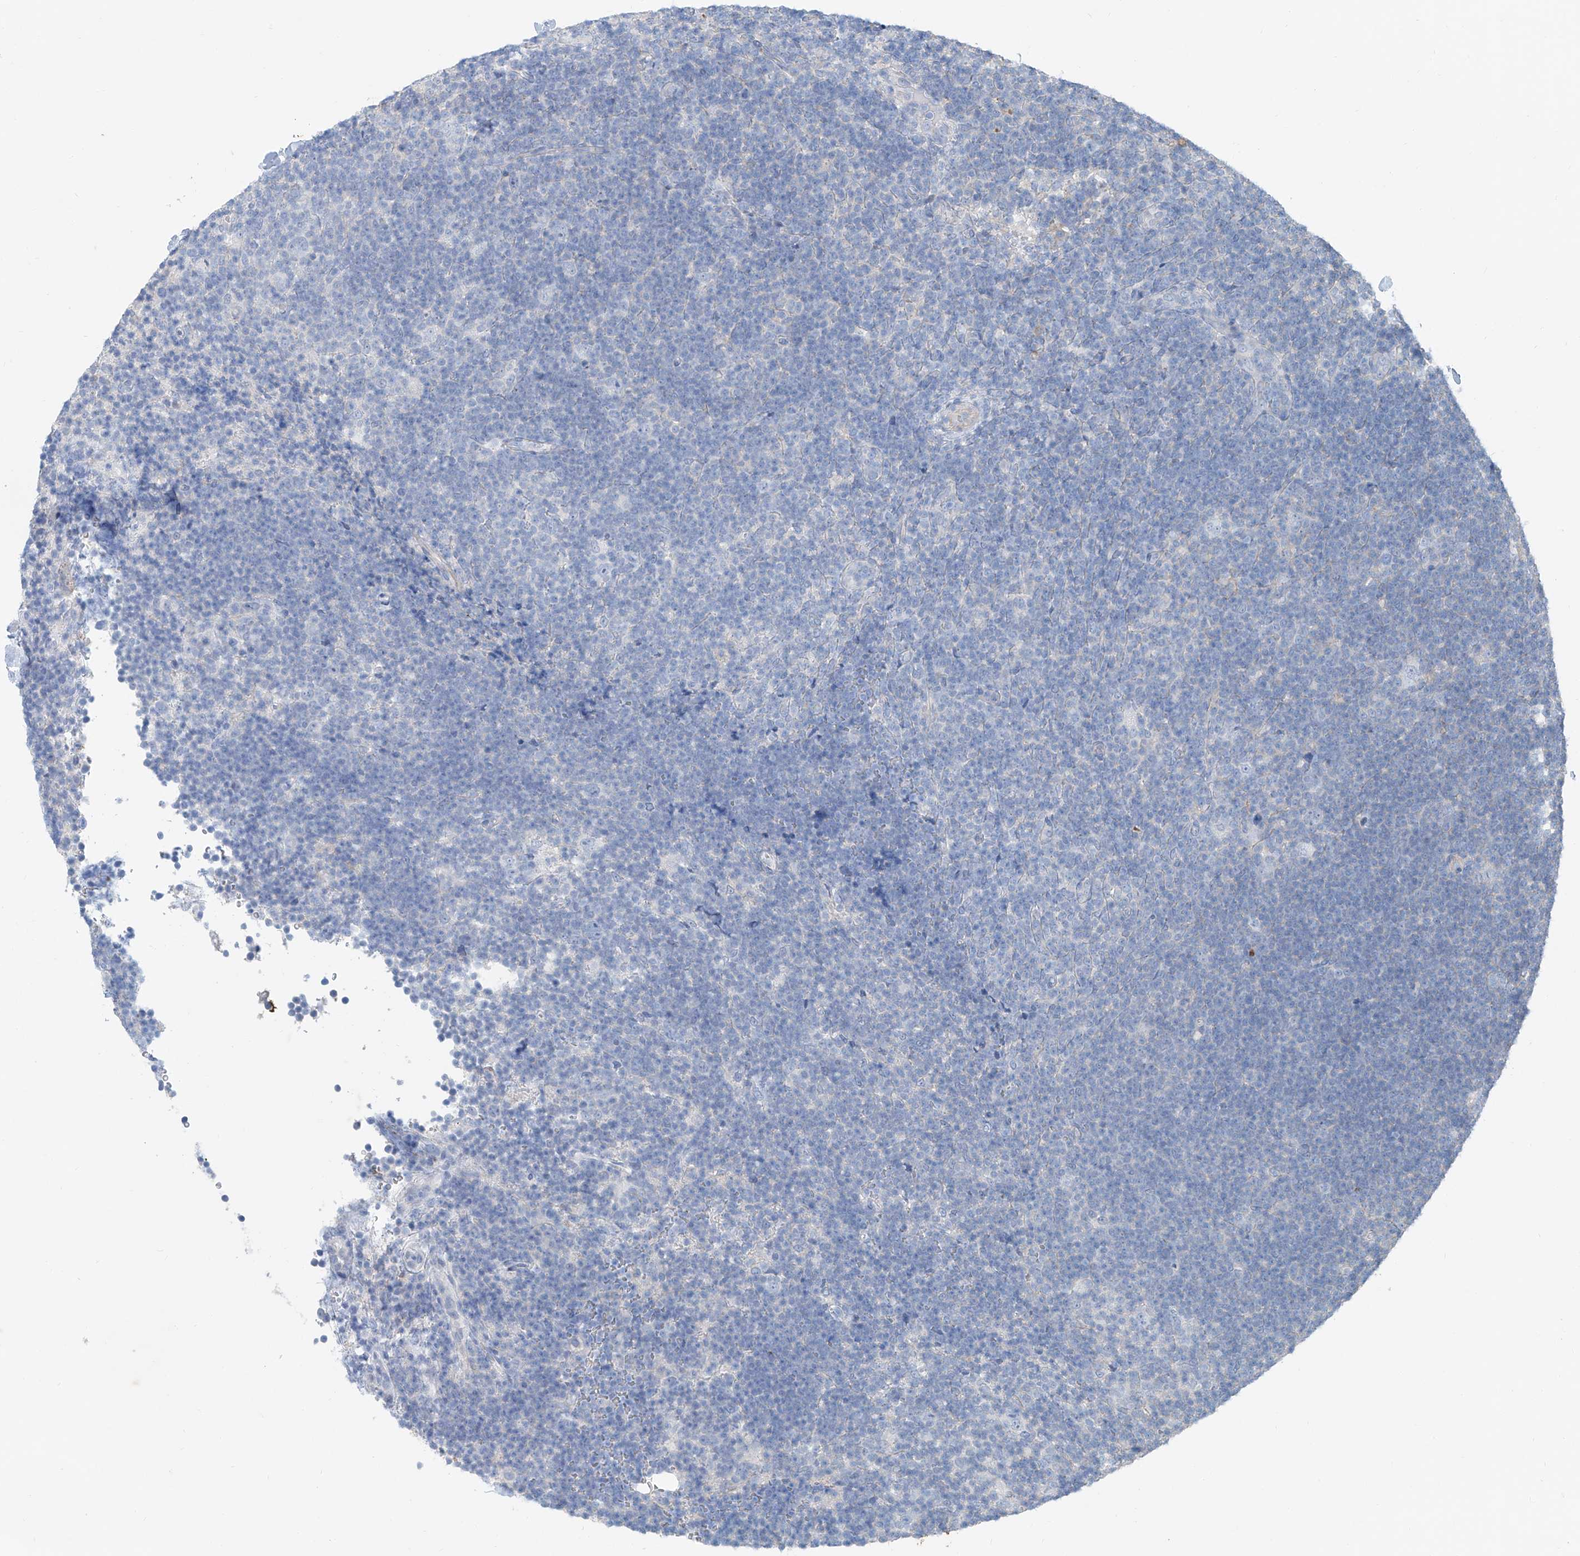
{"staining": {"intensity": "negative", "quantity": "none", "location": "none"}, "tissue": "lymphoma", "cell_type": "Tumor cells", "image_type": "cancer", "snomed": [{"axis": "morphology", "description": "Hodgkin's disease, NOS"}, {"axis": "topography", "description": "Lymph node"}], "caption": "Protein analysis of lymphoma shows no significant positivity in tumor cells.", "gene": "ANKRD34A", "patient": {"sex": "female", "age": 57}}